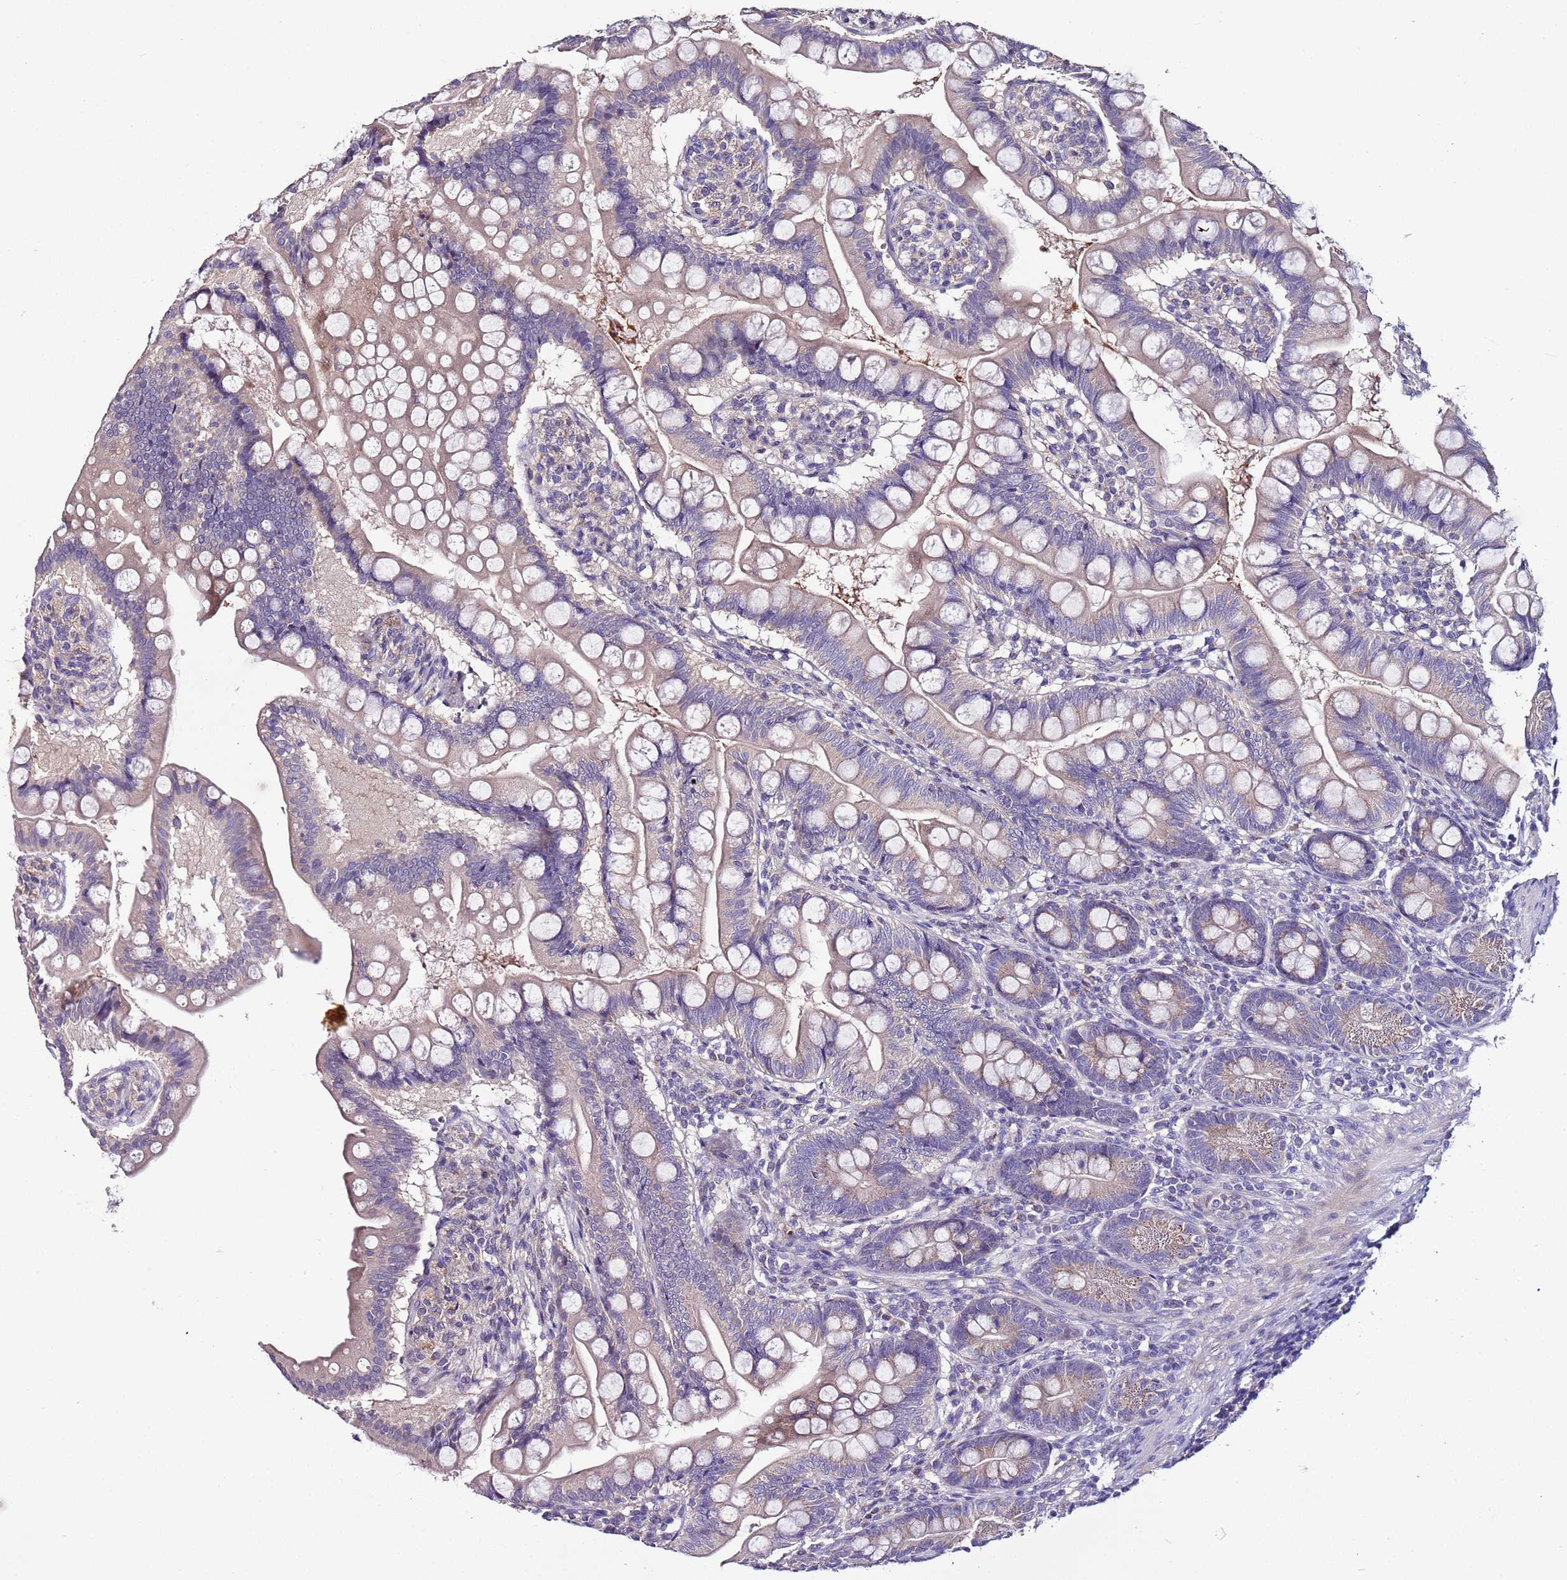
{"staining": {"intensity": "weak", "quantity": "25%-75%", "location": "cytoplasmic/membranous"}, "tissue": "small intestine", "cell_type": "Glandular cells", "image_type": "normal", "snomed": [{"axis": "morphology", "description": "Normal tissue, NOS"}, {"axis": "topography", "description": "Small intestine"}], "caption": "The histopathology image exhibits immunohistochemical staining of unremarkable small intestine. There is weak cytoplasmic/membranous staining is present in approximately 25%-75% of glandular cells. (brown staining indicates protein expression, while blue staining denotes nuclei).", "gene": "FAM20A", "patient": {"sex": "male", "age": 7}}